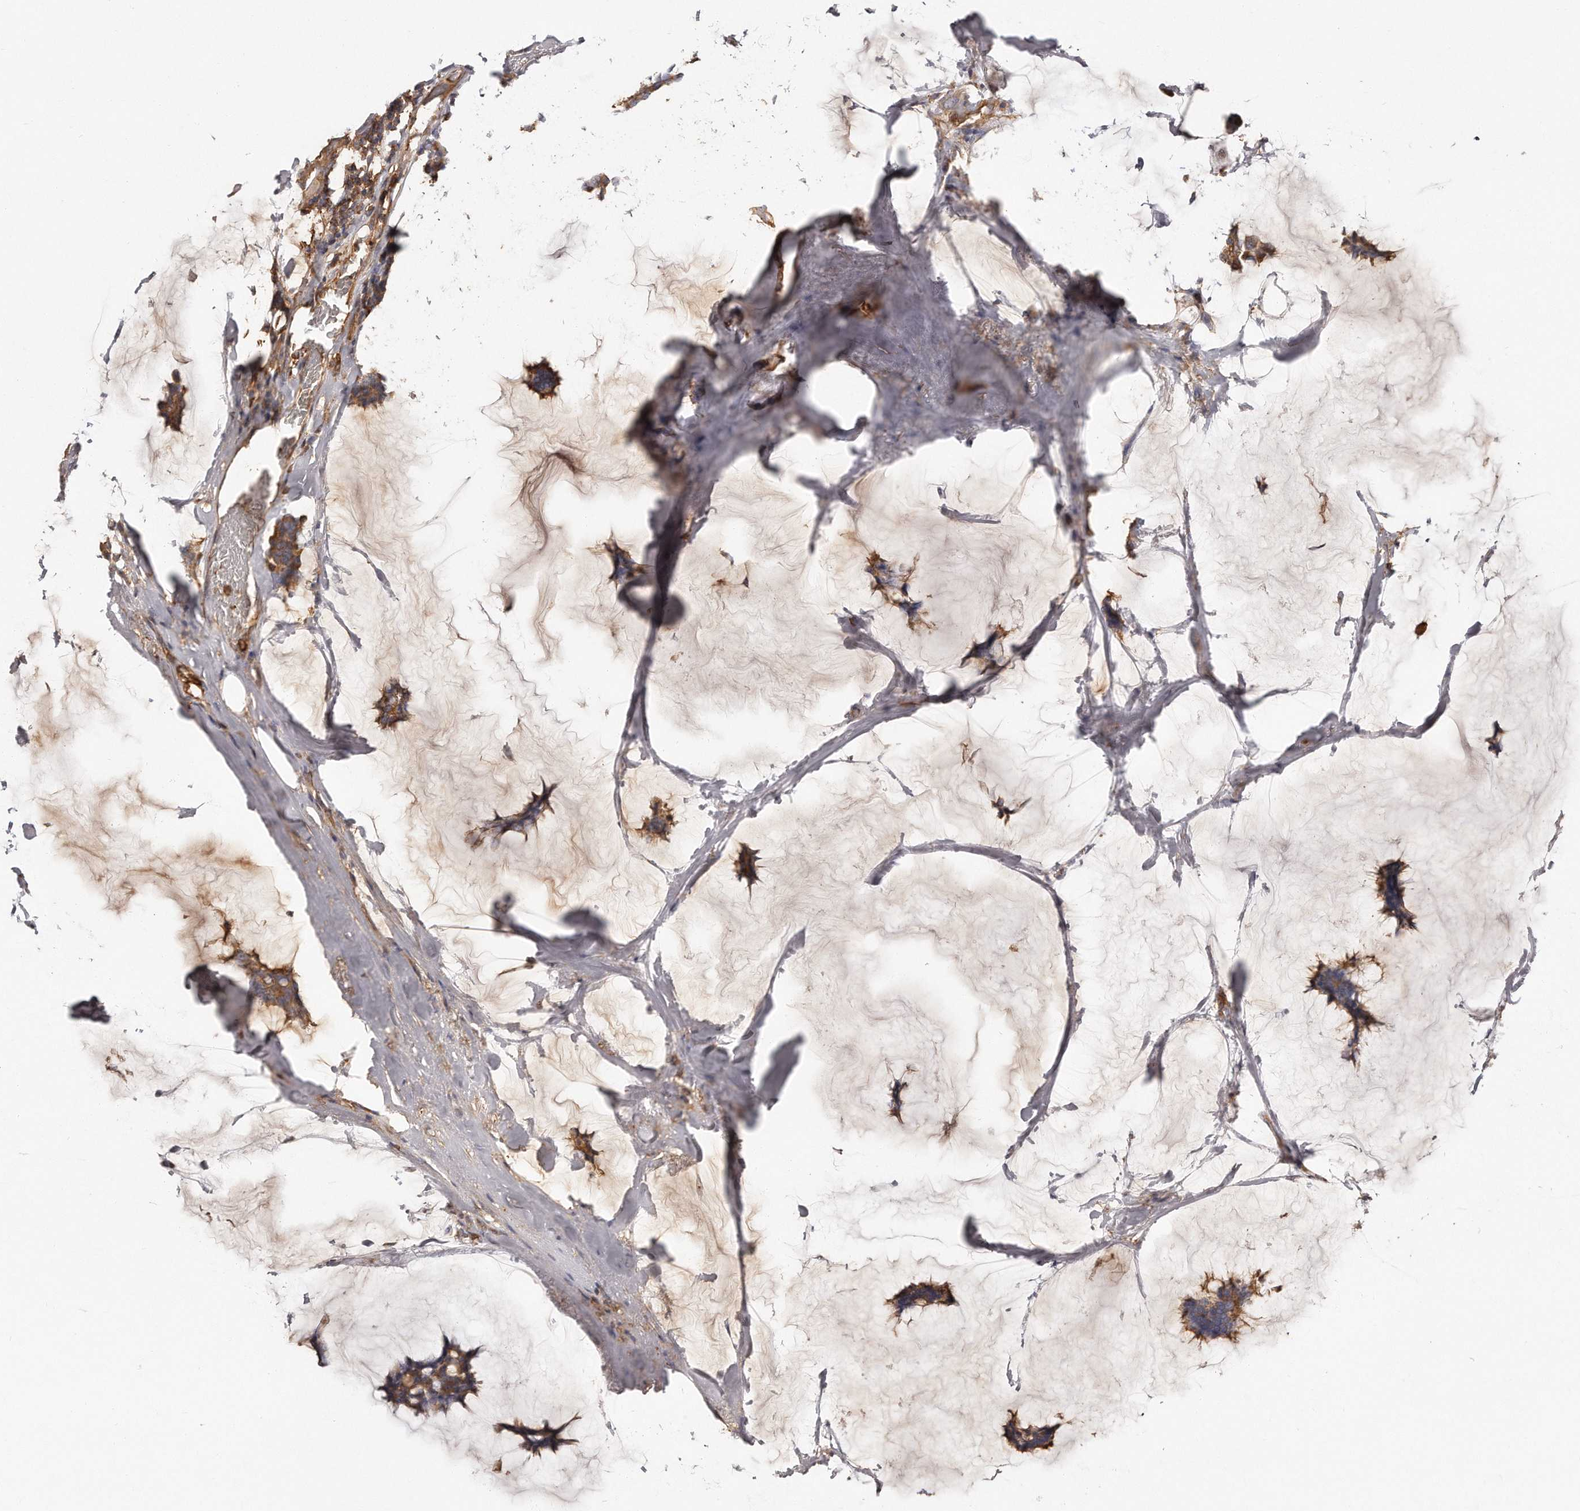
{"staining": {"intensity": "moderate", "quantity": ">75%", "location": "cytoplasmic/membranous"}, "tissue": "breast cancer", "cell_type": "Tumor cells", "image_type": "cancer", "snomed": [{"axis": "morphology", "description": "Duct carcinoma"}, {"axis": "topography", "description": "Breast"}], "caption": "Breast infiltrating ductal carcinoma was stained to show a protein in brown. There is medium levels of moderate cytoplasmic/membranous positivity in approximately >75% of tumor cells.", "gene": "CAP1", "patient": {"sex": "female", "age": 93}}